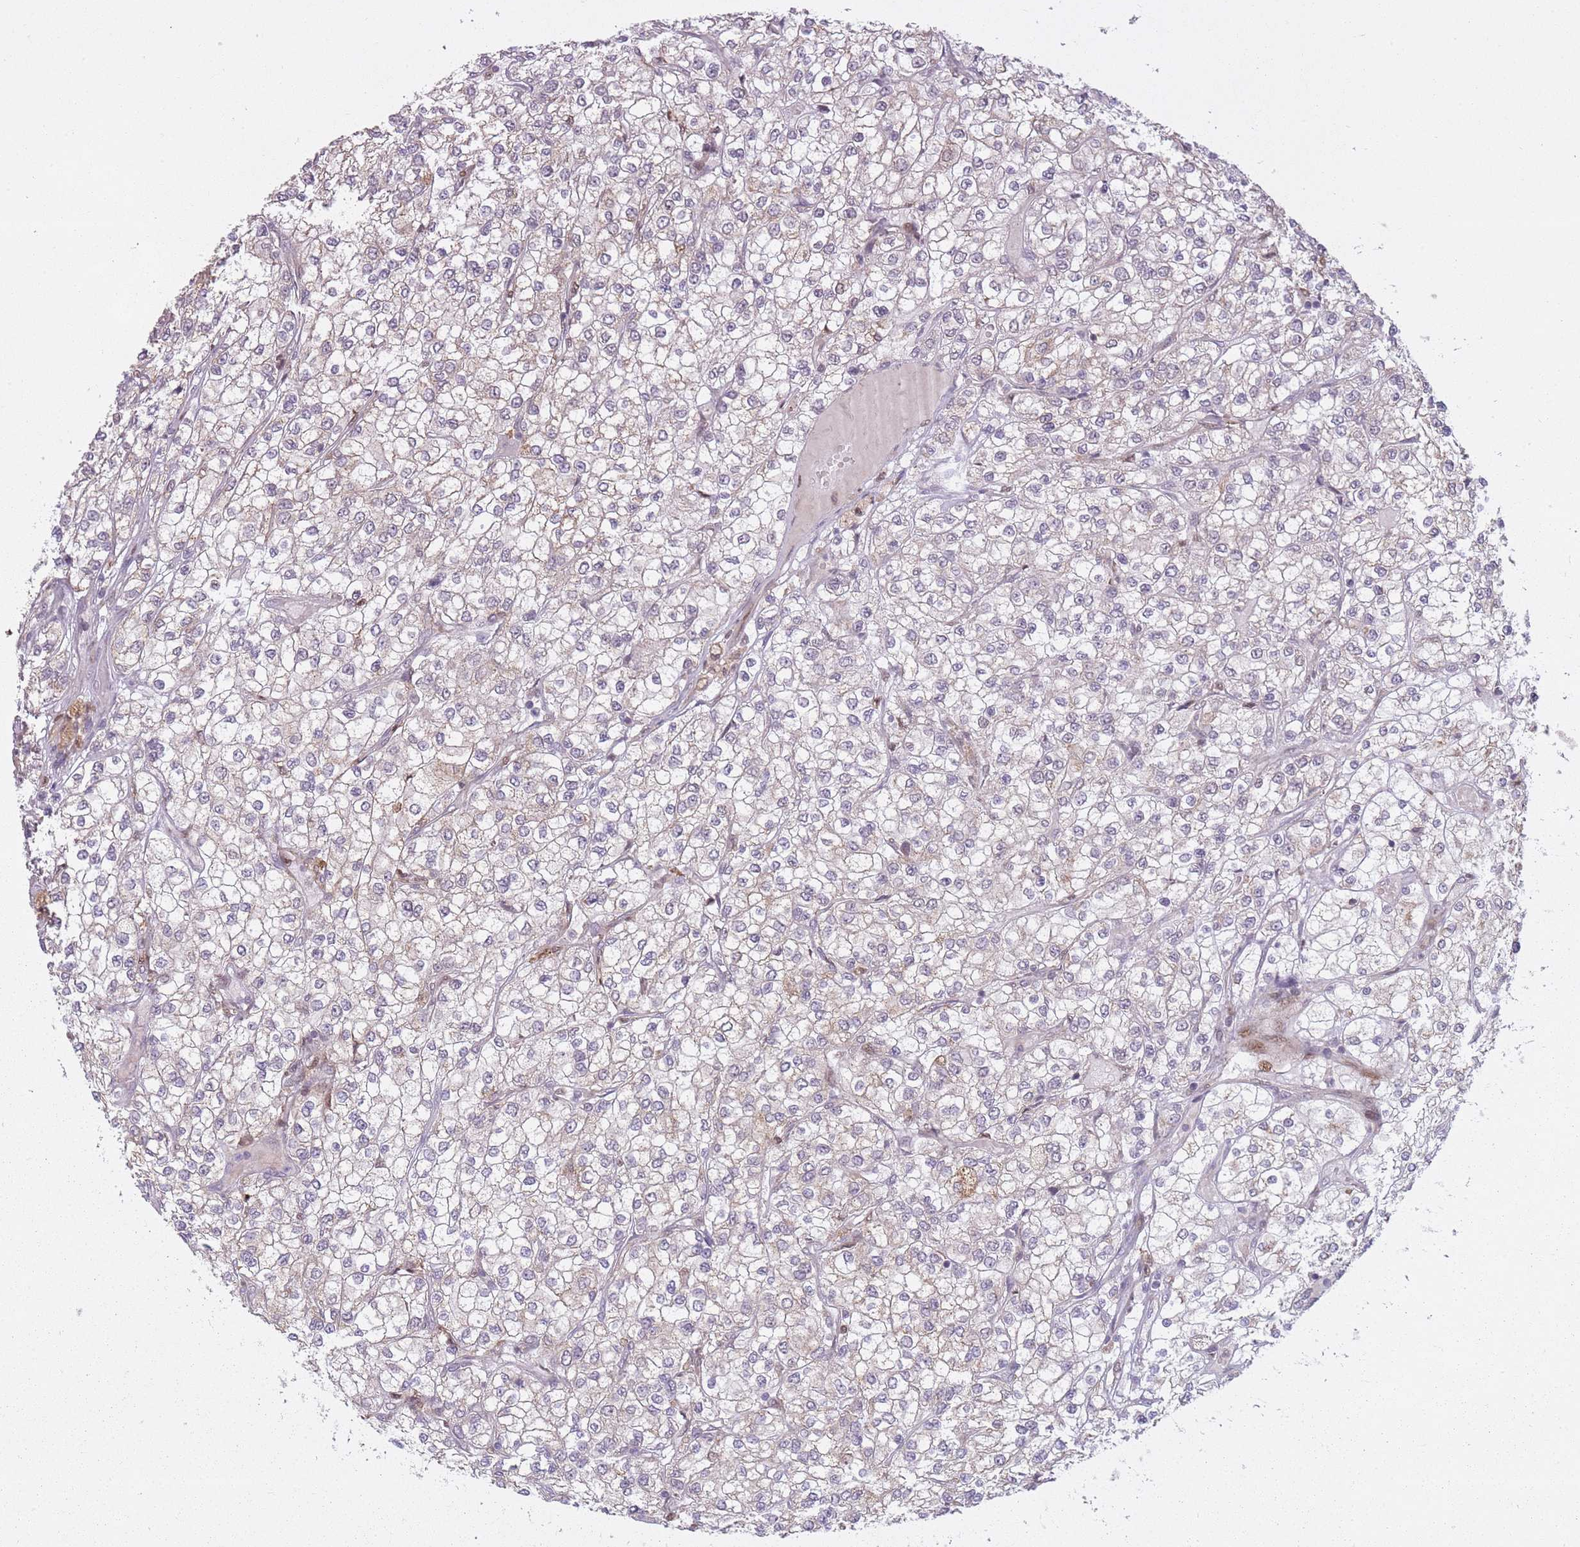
{"staining": {"intensity": "weak", "quantity": "<25%", "location": "cytoplasmic/membranous"}, "tissue": "renal cancer", "cell_type": "Tumor cells", "image_type": "cancer", "snomed": [{"axis": "morphology", "description": "Adenocarcinoma, NOS"}, {"axis": "topography", "description": "Kidney"}], "caption": "Immunohistochemistry micrograph of adenocarcinoma (renal) stained for a protein (brown), which displays no expression in tumor cells.", "gene": "LGALS9", "patient": {"sex": "male", "age": 80}}